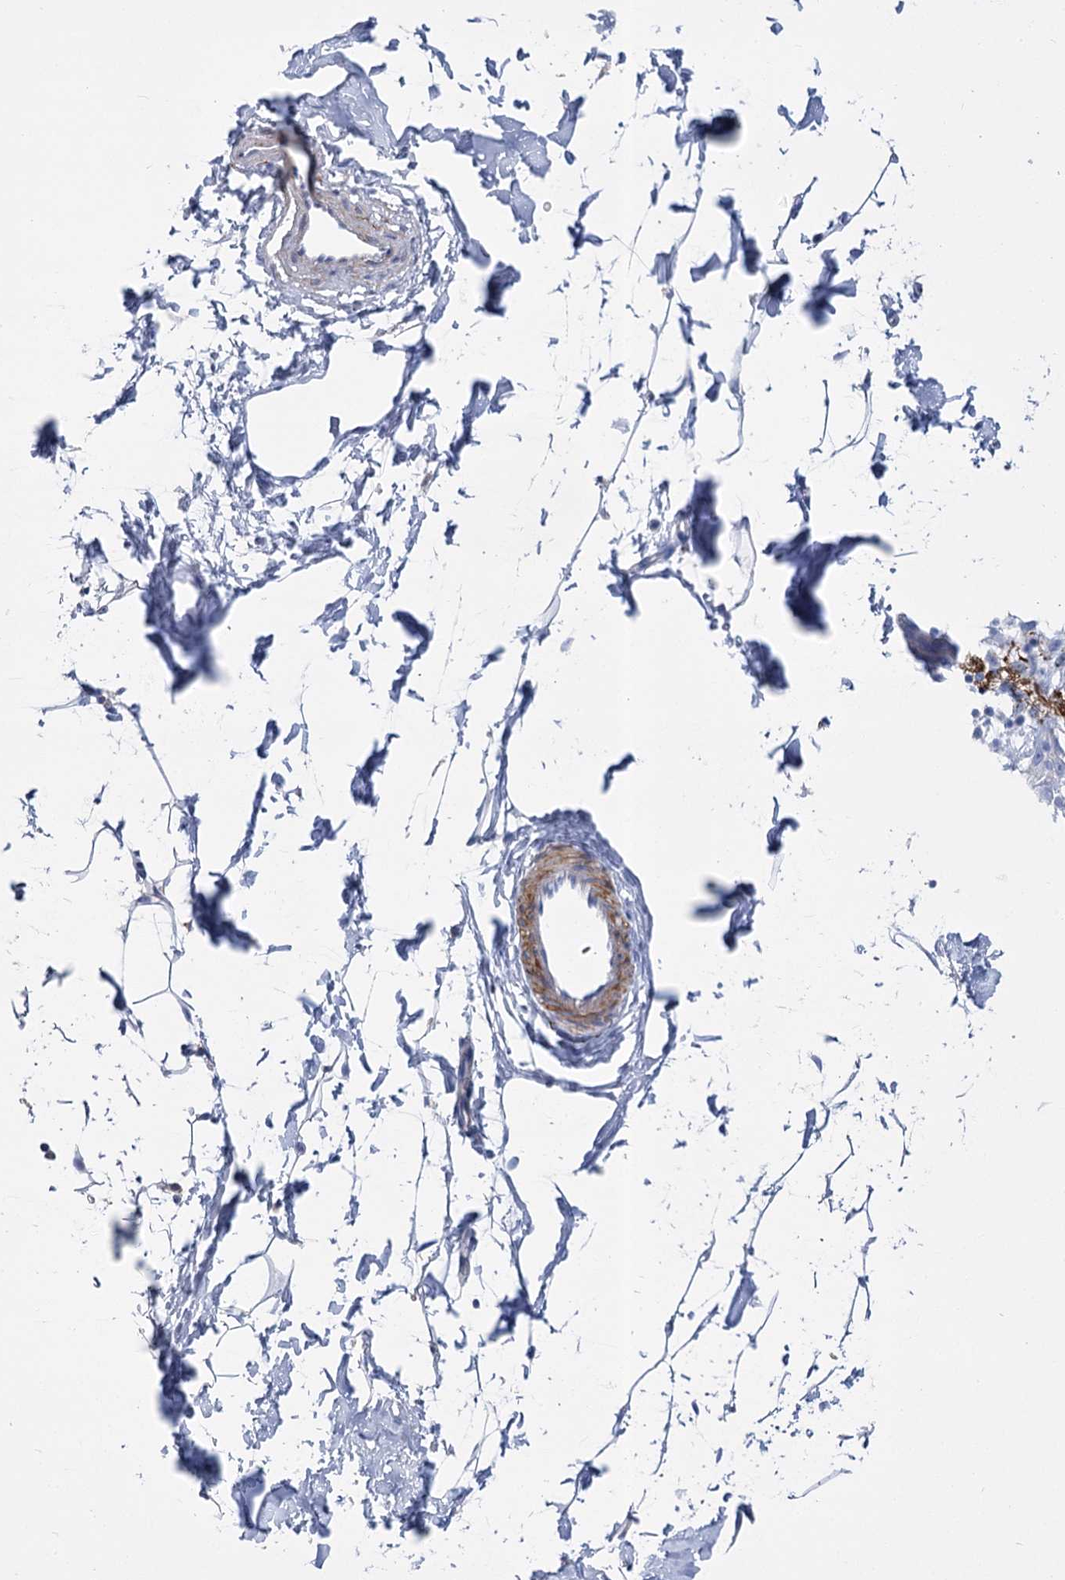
{"staining": {"intensity": "negative", "quantity": "none", "location": "none"}, "tissue": "adipose tissue", "cell_type": "Adipocytes", "image_type": "normal", "snomed": [{"axis": "morphology", "description": "Normal tissue, NOS"}, {"axis": "topography", "description": "Breast"}], "caption": "Histopathology image shows no significant protein staining in adipocytes of unremarkable adipose tissue. (Brightfield microscopy of DAB (3,3'-diaminobenzidine) immunohistochemistry at high magnification).", "gene": "PCDHA1", "patient": {"sex": "female", "age": 23}}